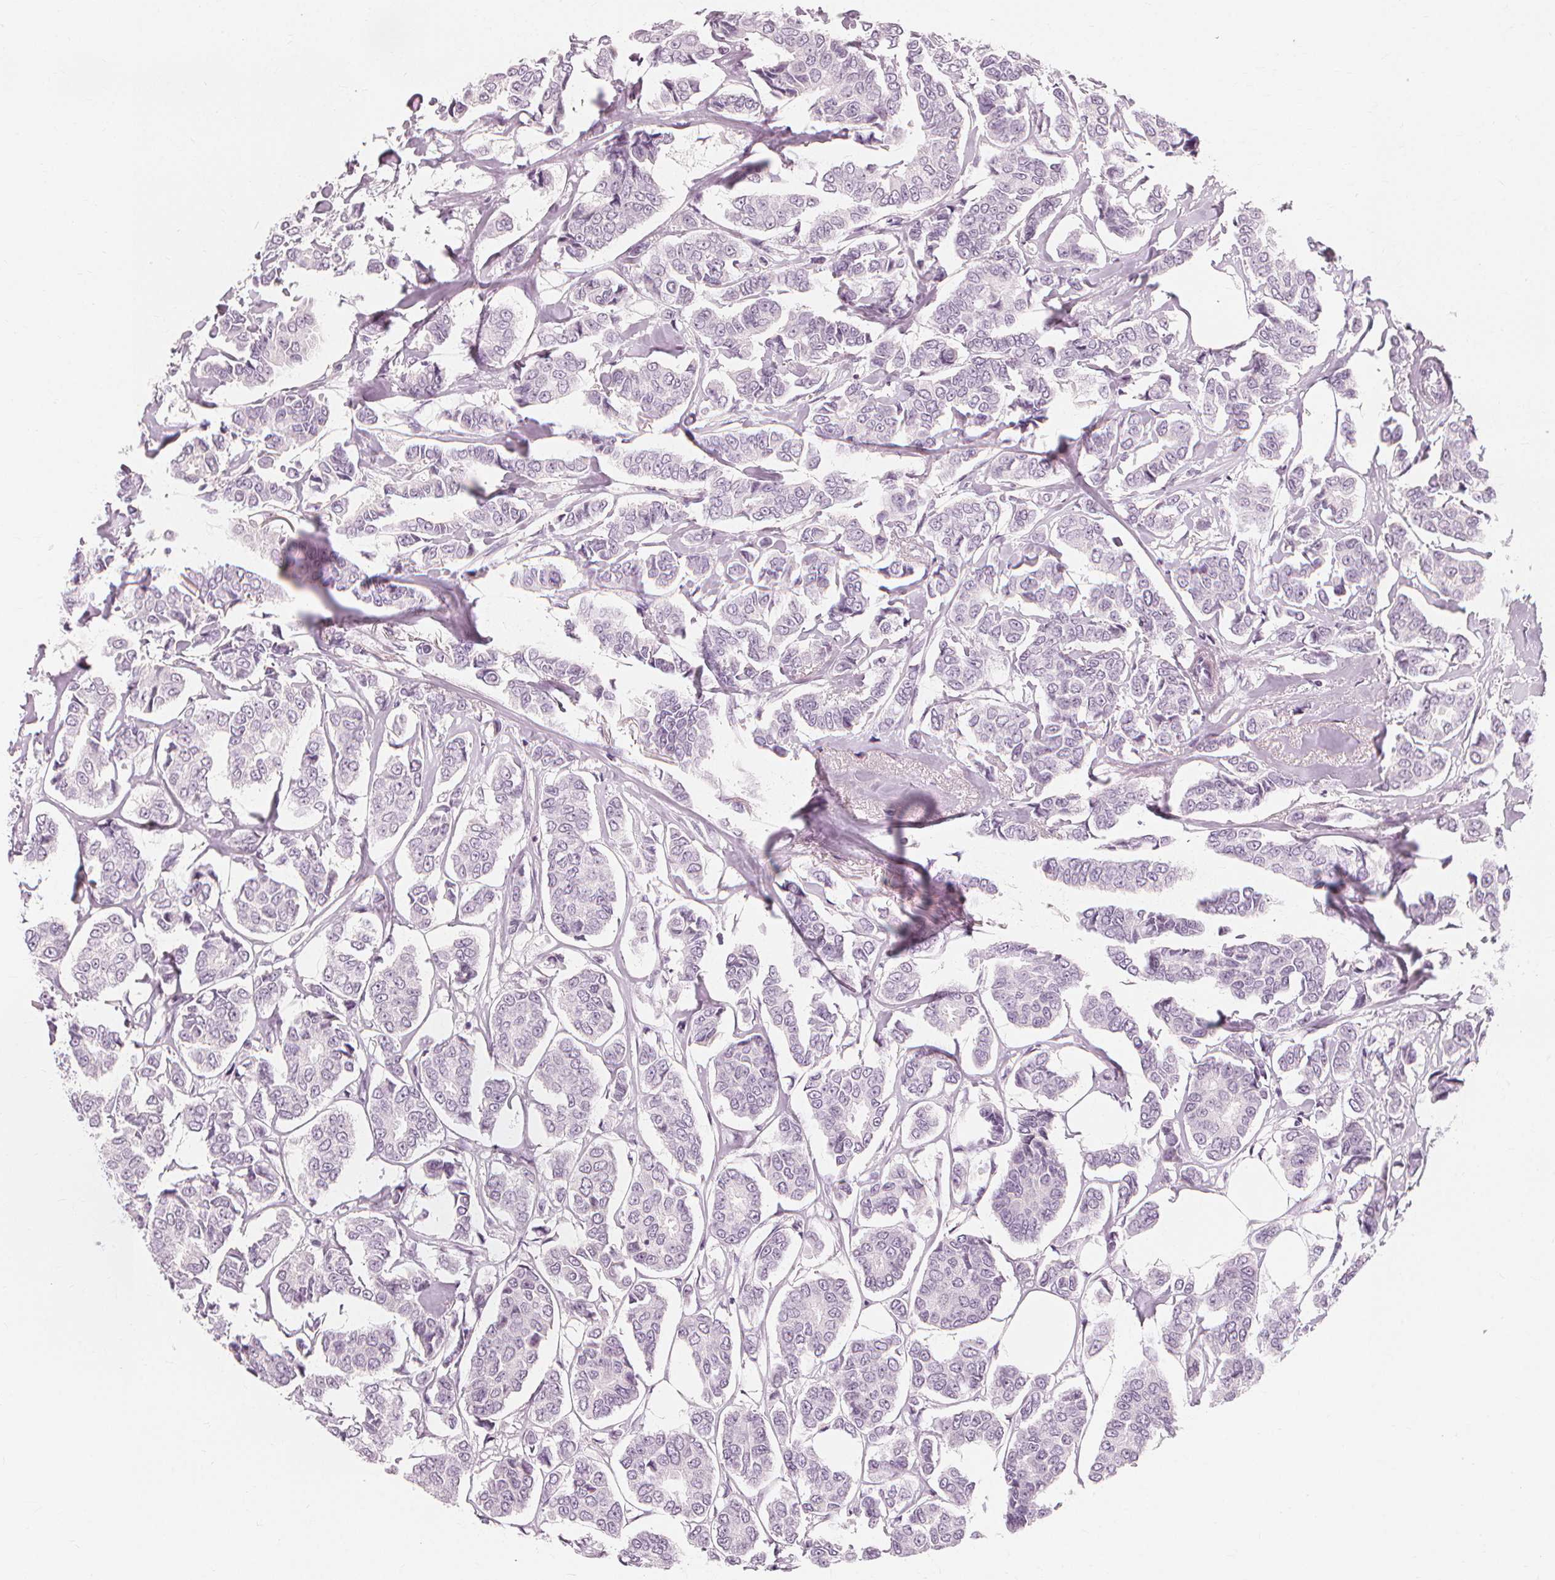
{"staining": {"intensity": "negative", "quantity": "none", "location": "none"}, "tissue": "breast cancer", "cell_type": "Tumor cells", "image_type": "cancer", "snomed": [{"axis": "morphology", "description": "Duct carcinoma"}, {"axis": "topography", "description": "Breast"}], "caption": "The photomicrograph reveals no significant positivity in tumor cells of intraductal carcinoma (breast). (Brightfield microscopy of DAB (3,3'-diaminobenzidine) immunohistochemistry (IHC) at high magnification).", "gene": "MUC12", "patient": {"sex": "female", "age": 94}}